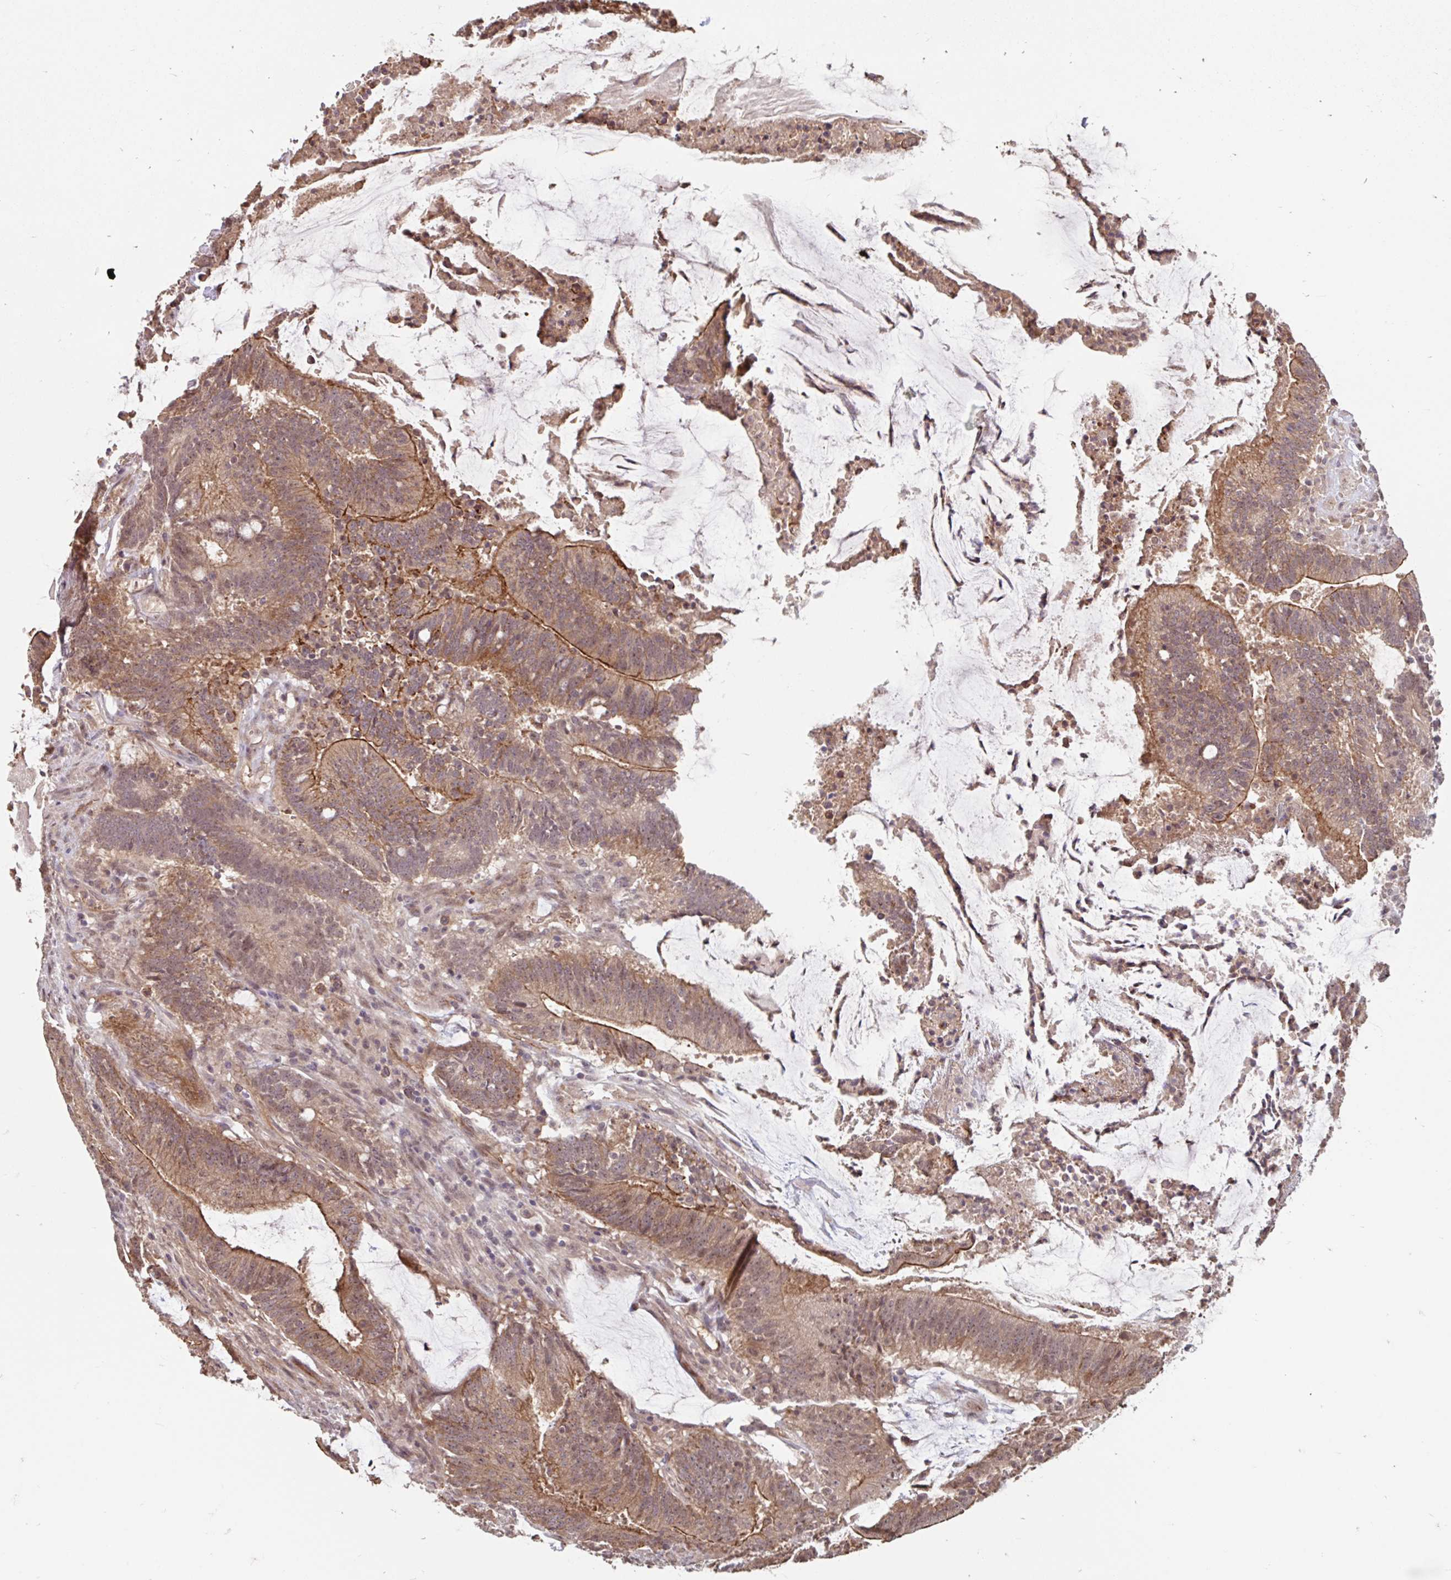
{"staining": {"intensity": "moderate", "quantity": ">75%", "location": "cytoplasmic/membranous,nuclear"}, "tissue": "colorectal cancer", "cell_type": "Tumor cells", "image_type": "cancer", "snomed": [{"axis": "morphology", "description": "Adenocarcinoma, NOS"}, {"axis": "topography", "description": "Colon"}], "caption": "Immunohistochemical staining of adenocarcinoma (colorectal) demonstrates medium levels of moderate cytoplasmic/membranous and nuclear protein positivity in about >75% of tumor cells.", "gene": "STYXL1", "patient": {"sex": "female", "age": 43}}